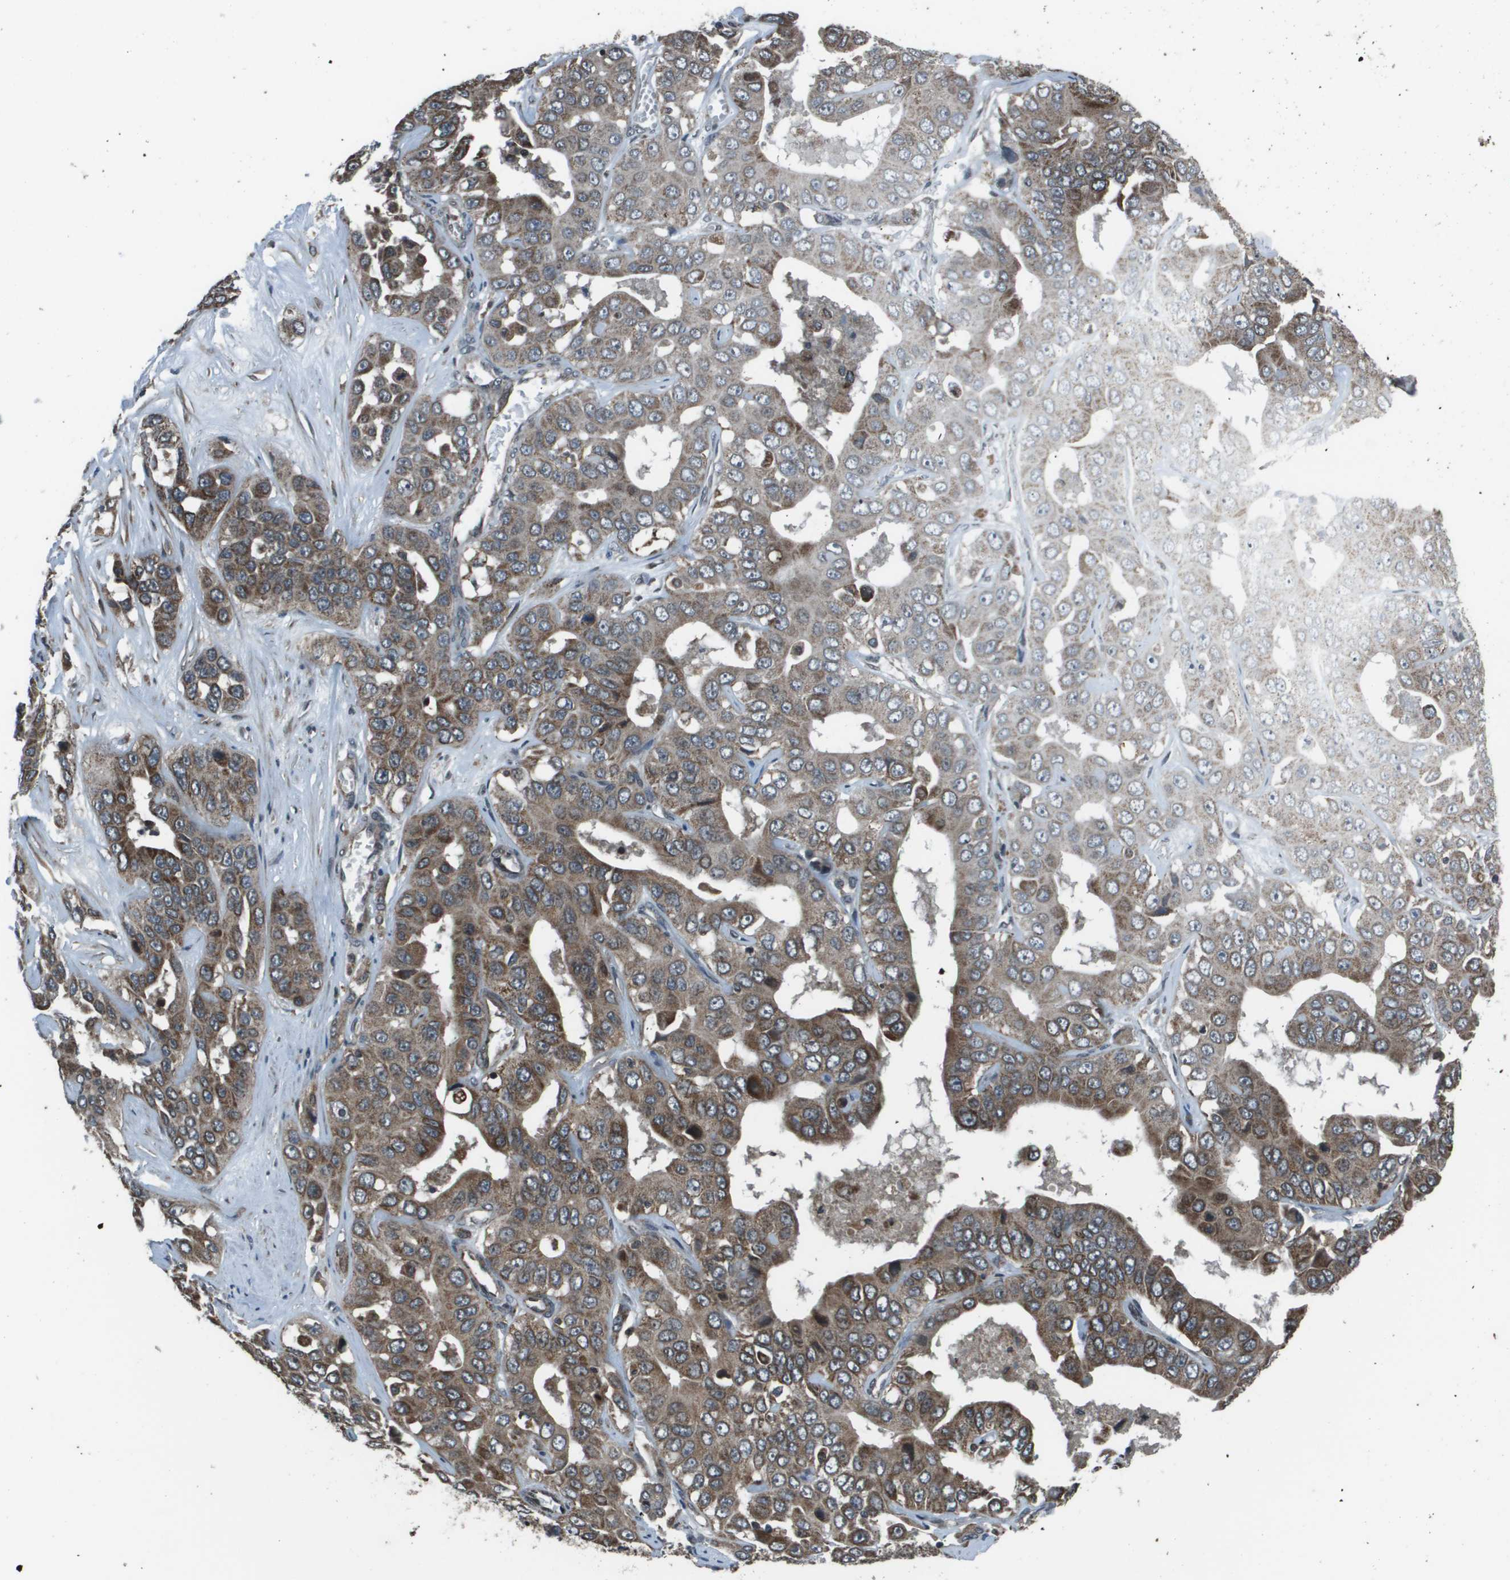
{"staining": {"intensity": "moderate", "quantity": ">75%", "location": "cytoplasmic/membranous"}, "tissue": "liver cancer", "cell_type": "Tumor cells", "image_type": "cancer", "snomed": [{"axis": "morphology", "description": "Cholangiocarcinoma"}, {"axis": "topography", "description": "Liver"}], "caption": "IHC (DAB (3,3'-diaminobenzidine)) staining of cholangiocarcinoma (liver) exhibits moderate cytoplasmic/membranous protein positivity in approximately >75% of tumor cells.", "gene": "PPFIA1", "patient": {"sex": "female", "age": 52}}